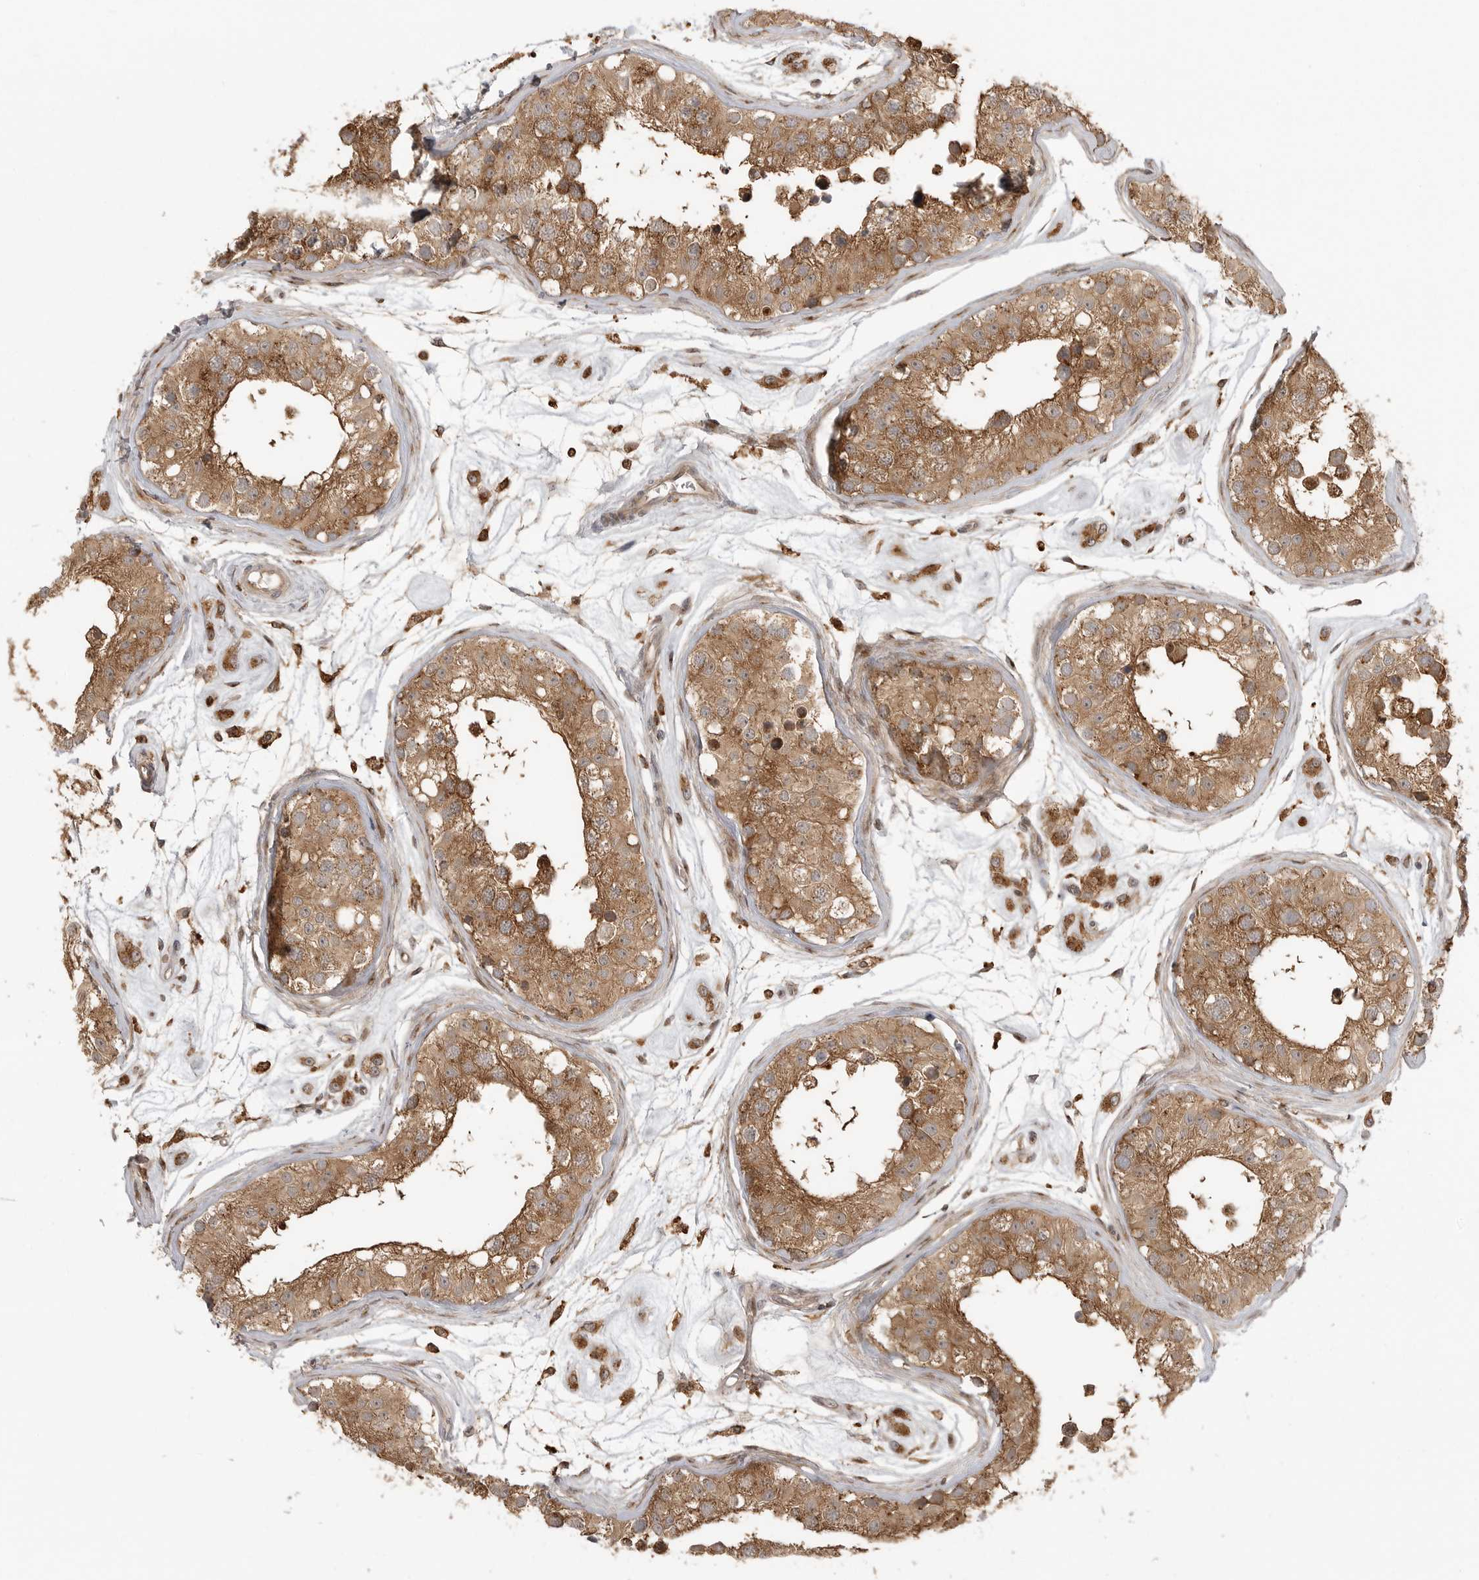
{"staining": {"intensity": "moderate", "quantity": ">75%", "location": "cytoplasmic/membranous"}, "tissue": "testis", "cell_type": "Cells in seminiferous ducts", "image_type": "normal", "snomed": [{"axis": "morphology", "description": "Normal tissue, NOS"}, {"axis": "morphology", "description": "Adenocarcinoma, metastatic, NOS"}, {"axis": "topography", "description": "Testis"}], "caption": "Immunohistochemical staining of normal human testis shows medium levels of moderate cytoplasmic/membranous staining in approximately >75% of cells in seminiferous ducts.", "gene": "FAT3", "patient": {"sex": "male", "age": 26}}